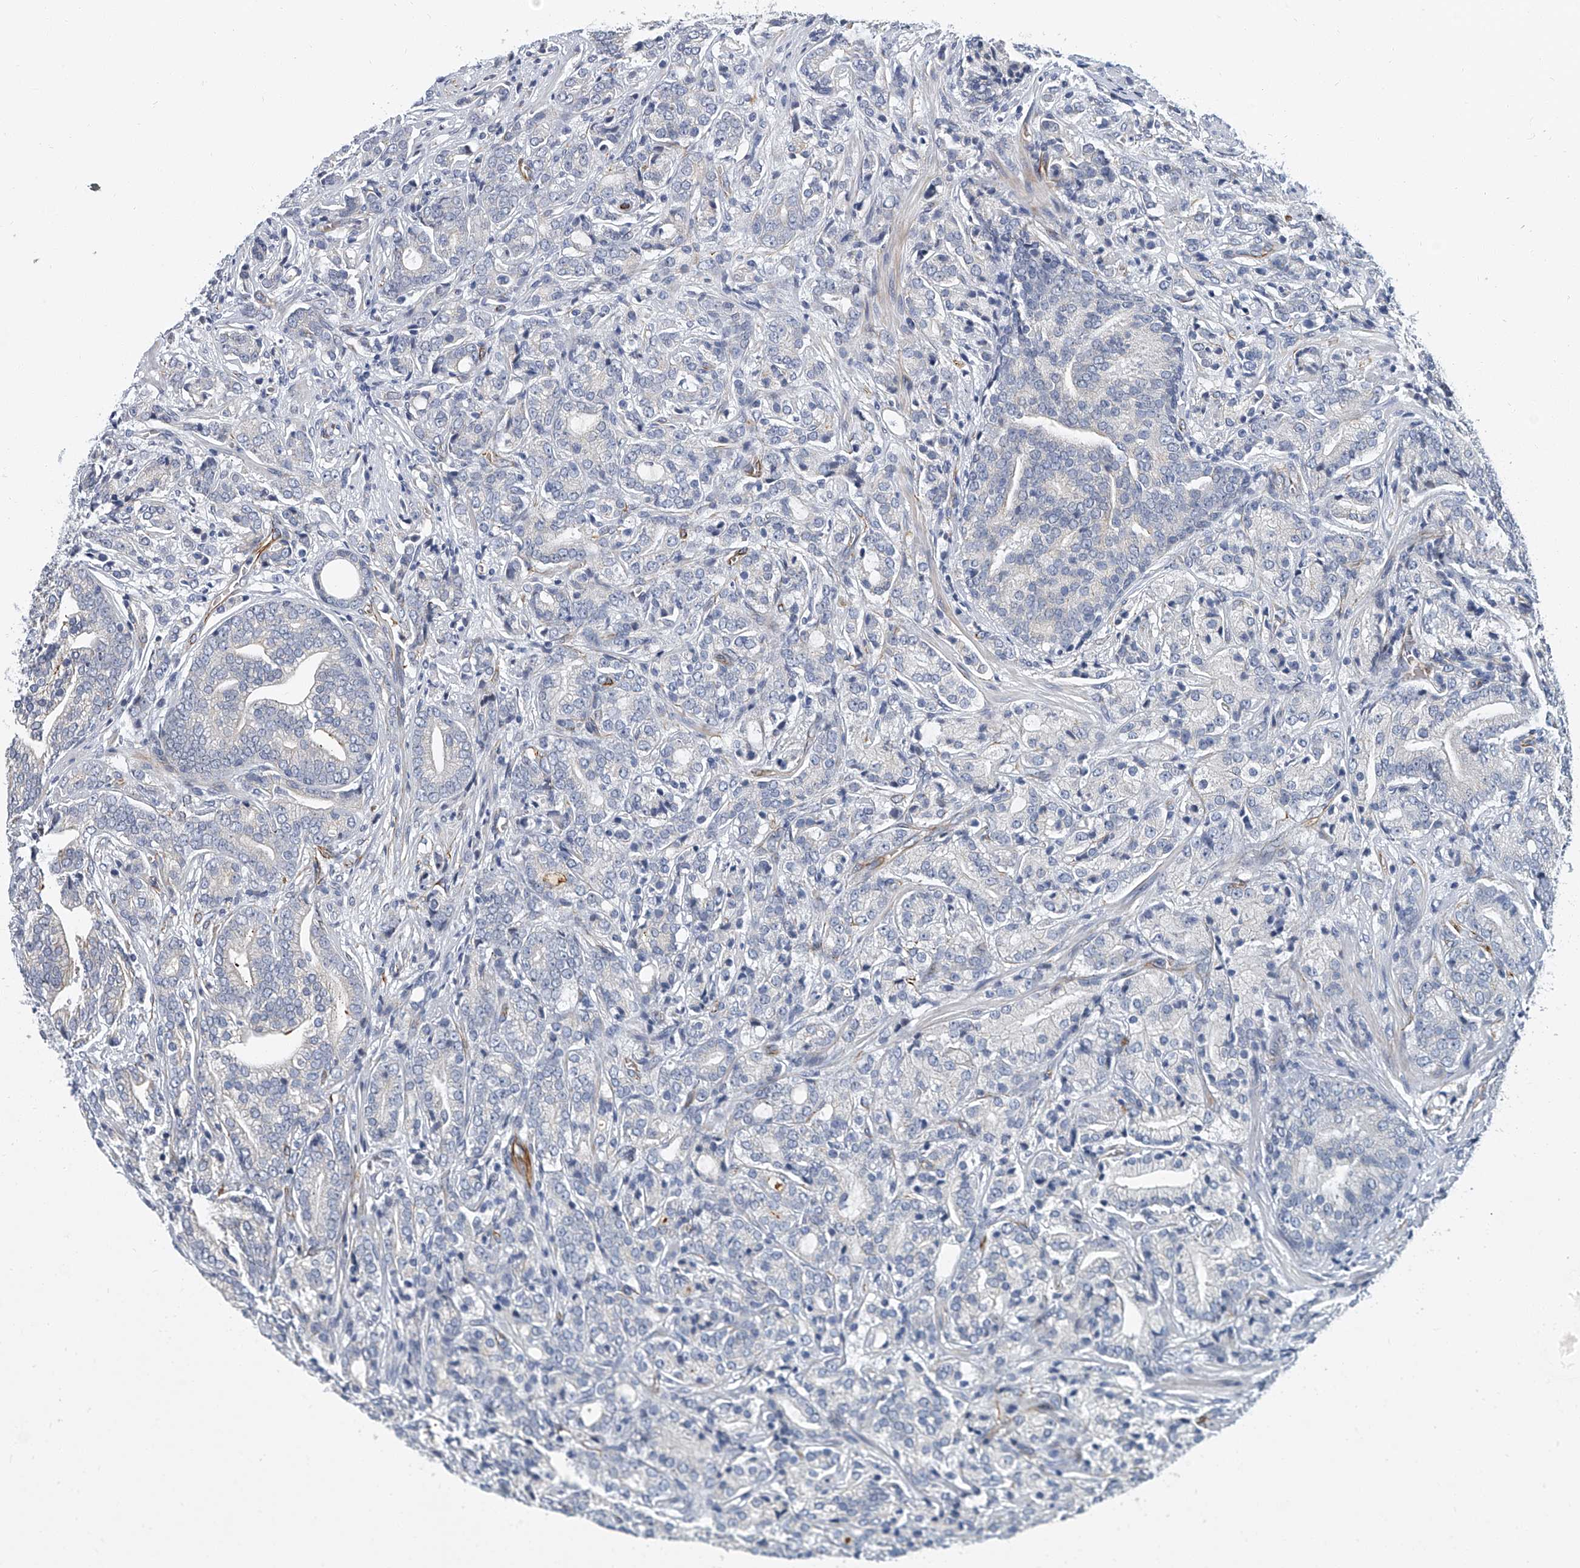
{"staining": {"intensity": "negative", "quantity": "none", "location": "none"}, "tissue": "prostate cancer", "cell_type": "Tumor cells", "image_type": "cancer", "snomed": [{"axis": "morphology", "description": "Adenocarcinoma, High grade"}, {"axis": "topography", "description": "Prostate"}], "caption": "Immunohistochemistry (IHC) micrograph of neoplastic tissue: human prostate adenocarcinoma (high-grade) stained with DAB (3,3'-diaminobenzidine) reveals no significant protein expression in tumor cells. Nuclei are stained in blue.", "gene": "KIRREL1", "patient": {"sex": "male", "age": 57}}